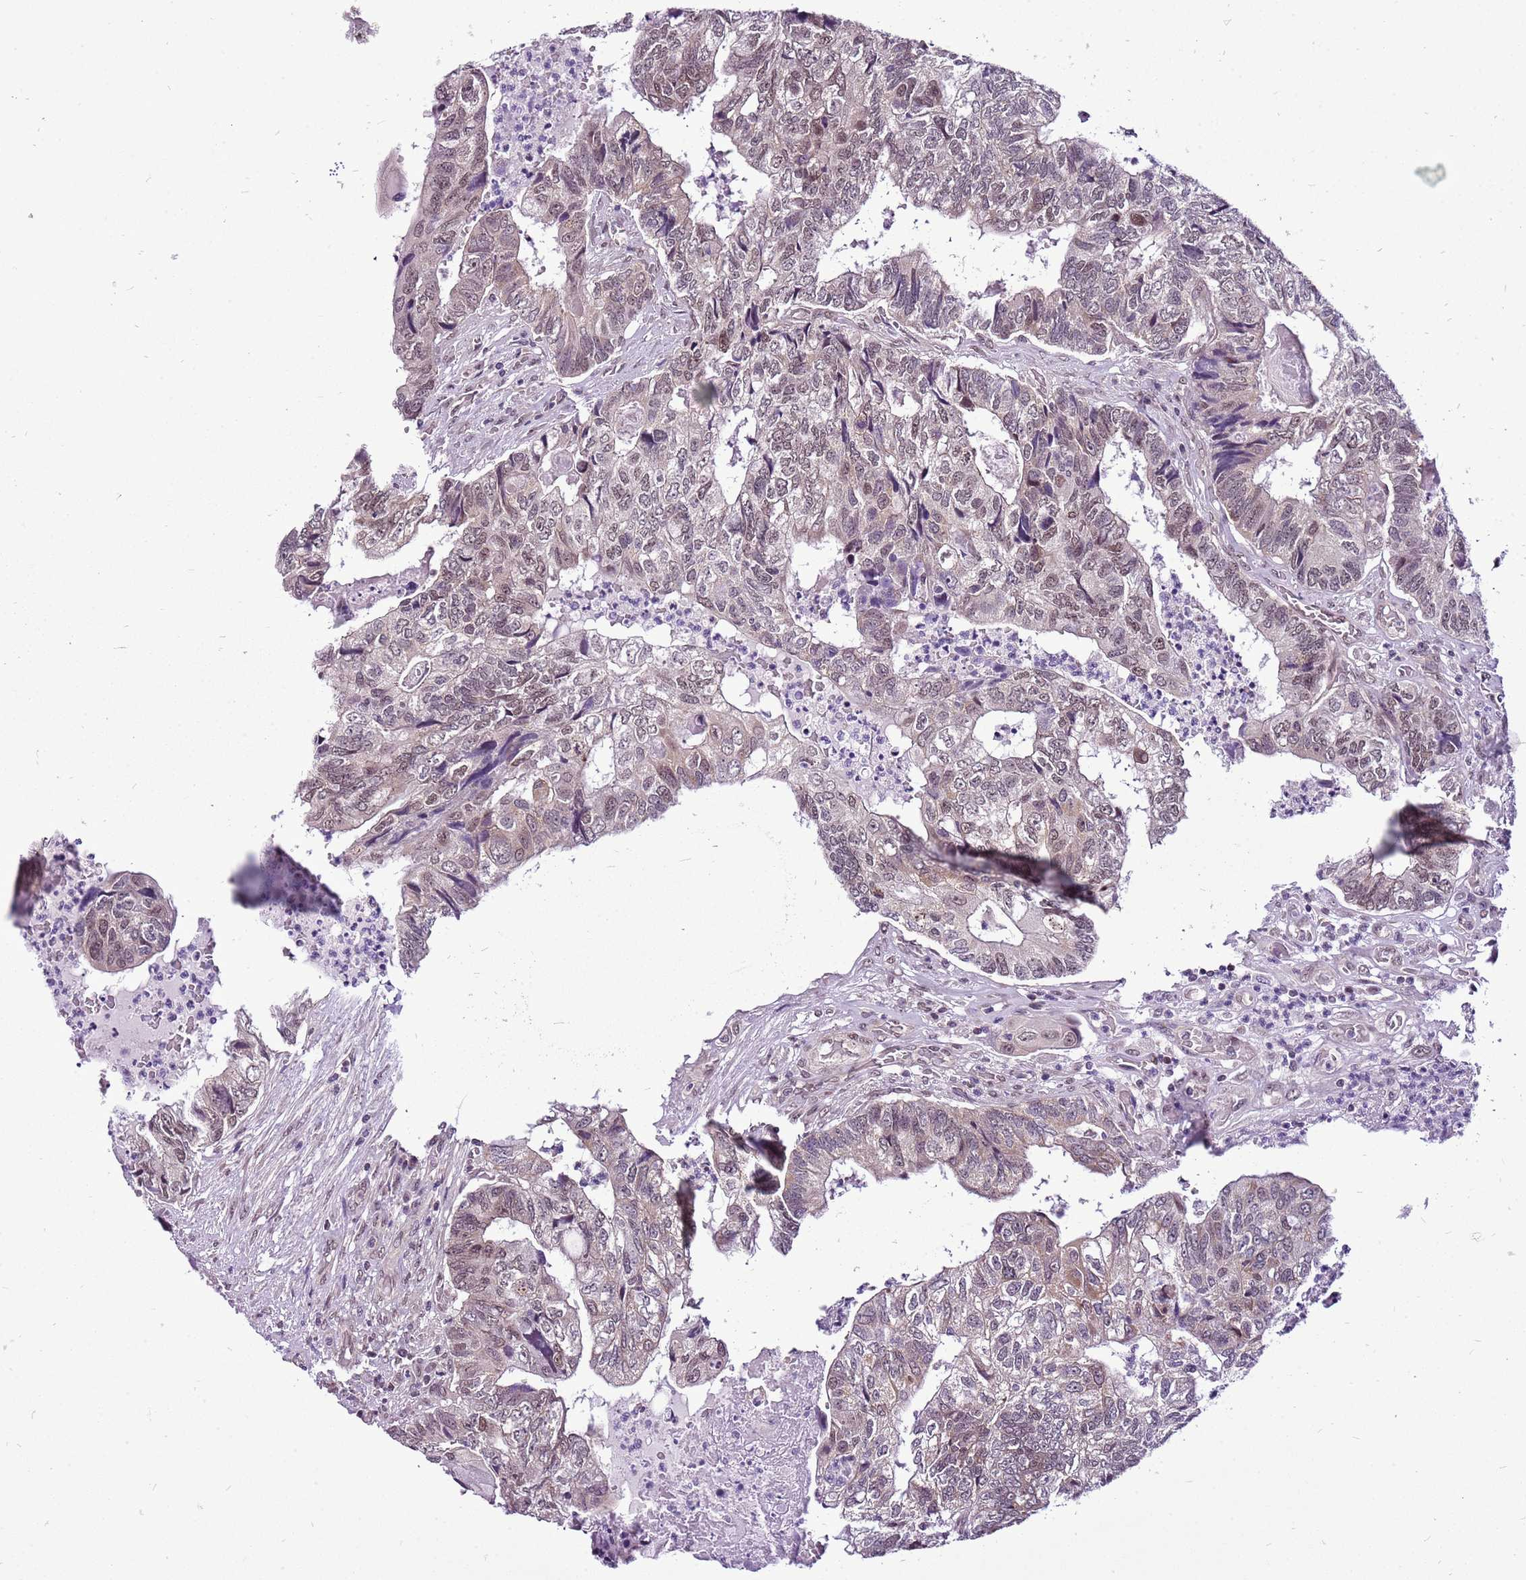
{"staining": {"intensity": "moderate", "quantity": "25%-75%", "location": "nuclear"}, "tissue": "colorectal cancer", "cell_type": "Tumor cells", "image_type": "cancer", "snomed": [{"axis": "morphology", "description": "Adenocarcinoma, NOS"}, {"axis": "topography", "description": "Colon"}], "caption": "This micrograph exhibits immunohistochemistry staining of human colorectal cancer (adenocarcinoma), with medium moderate nuclear positivity in about 25%-75% of tumor cells.", "gene": "CCDC166", "patient": {"sex": "female", "age": 67}}